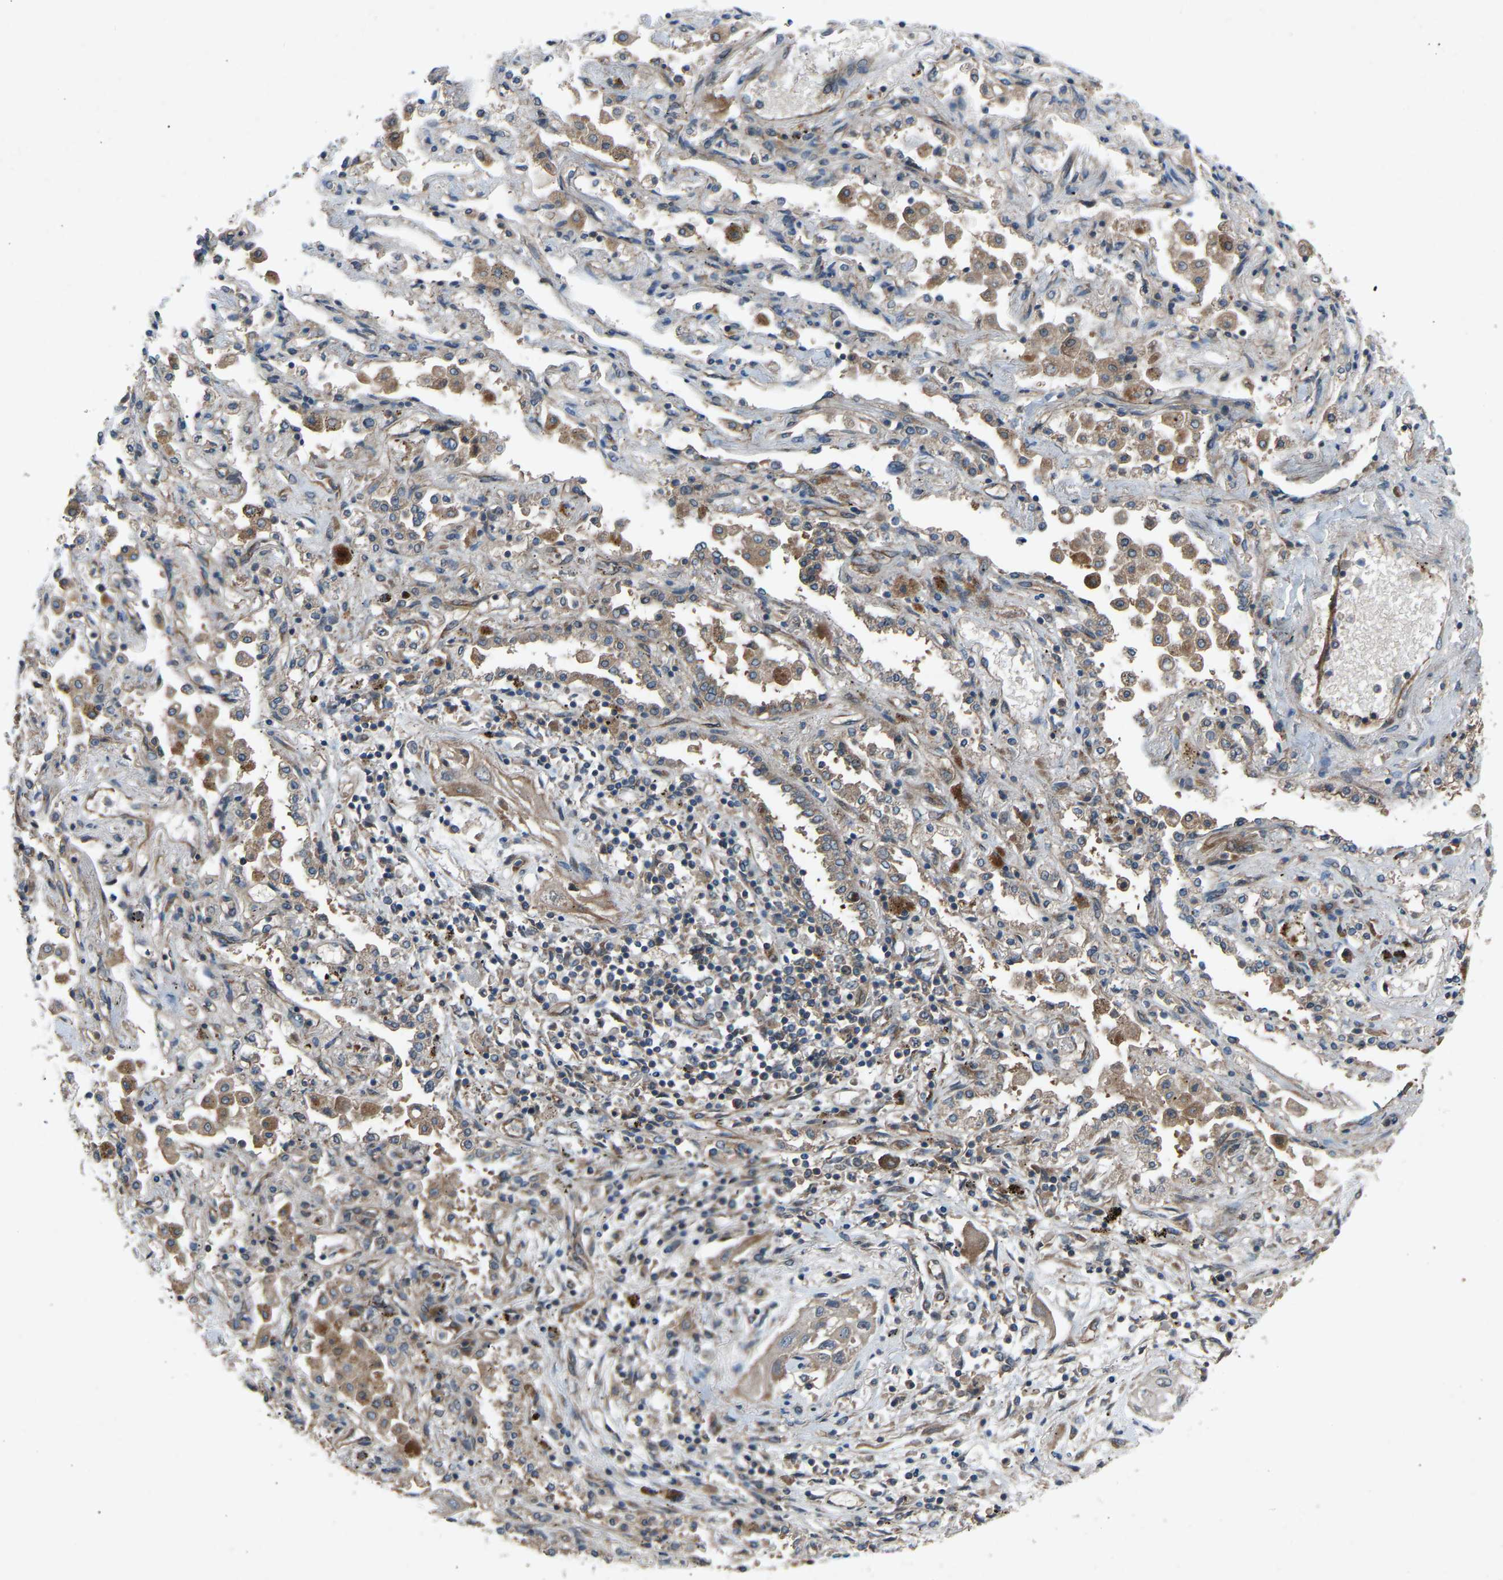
{"staining": {"intensity": "weak", "quantity": ">75%", "location": "cytoplasmic/membranous"}, "tissue": "lung cancer", "cell_type": "Tumor cells", "image_type": "cancer", "snomed": [{"axis": "morphology", "description": "Squamous cell carcinoma, NOS"}, {"axis": "topography", "description": "Lung"}], "caption": "A low amount of weak cytoplasmic/membranous expression is seen in about >75% of tumor cells in lung cancer tissue.", "gene": "GAS2L1", "patient": {"sex": "female", "age": 47}}